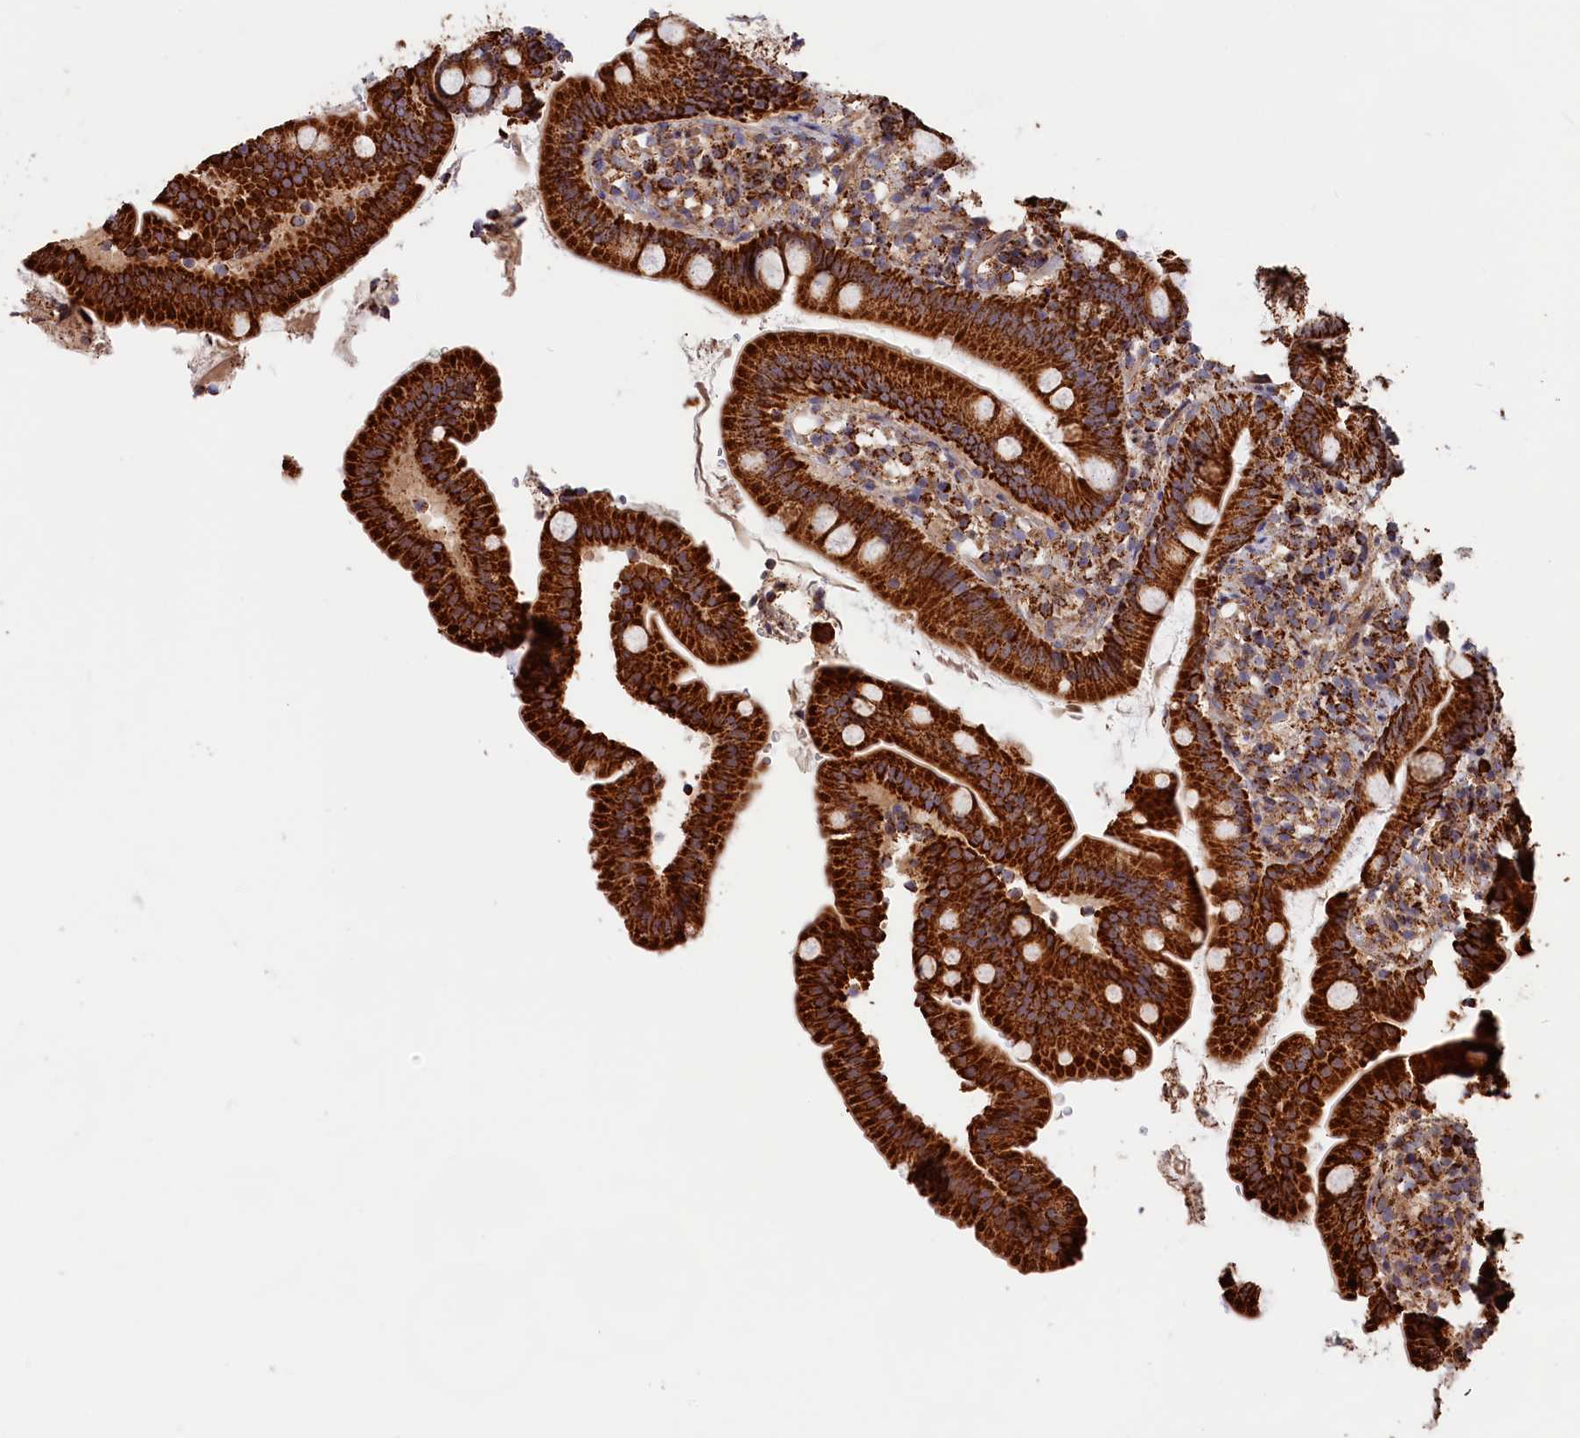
{"staining": {"intensity": "strong", "quantity": ">75%", "location": "cytoplasmic/membranous"}, "tissue": "duodenum", "cell_type": "Glandular cells", "image_type": "normal", "snomed": [{"axis": "morphology", "description": "Normal tissue, NOS"}, {"axis": "topography", "description": "Duodenum"}], "caption": "A high amount of strong cytoplasmic/membranous positivity is seen in about >75% of glandular cells in benign duodenum.", "gene": "MACROD1", "patient": {"sex": "female", "age": 67}}